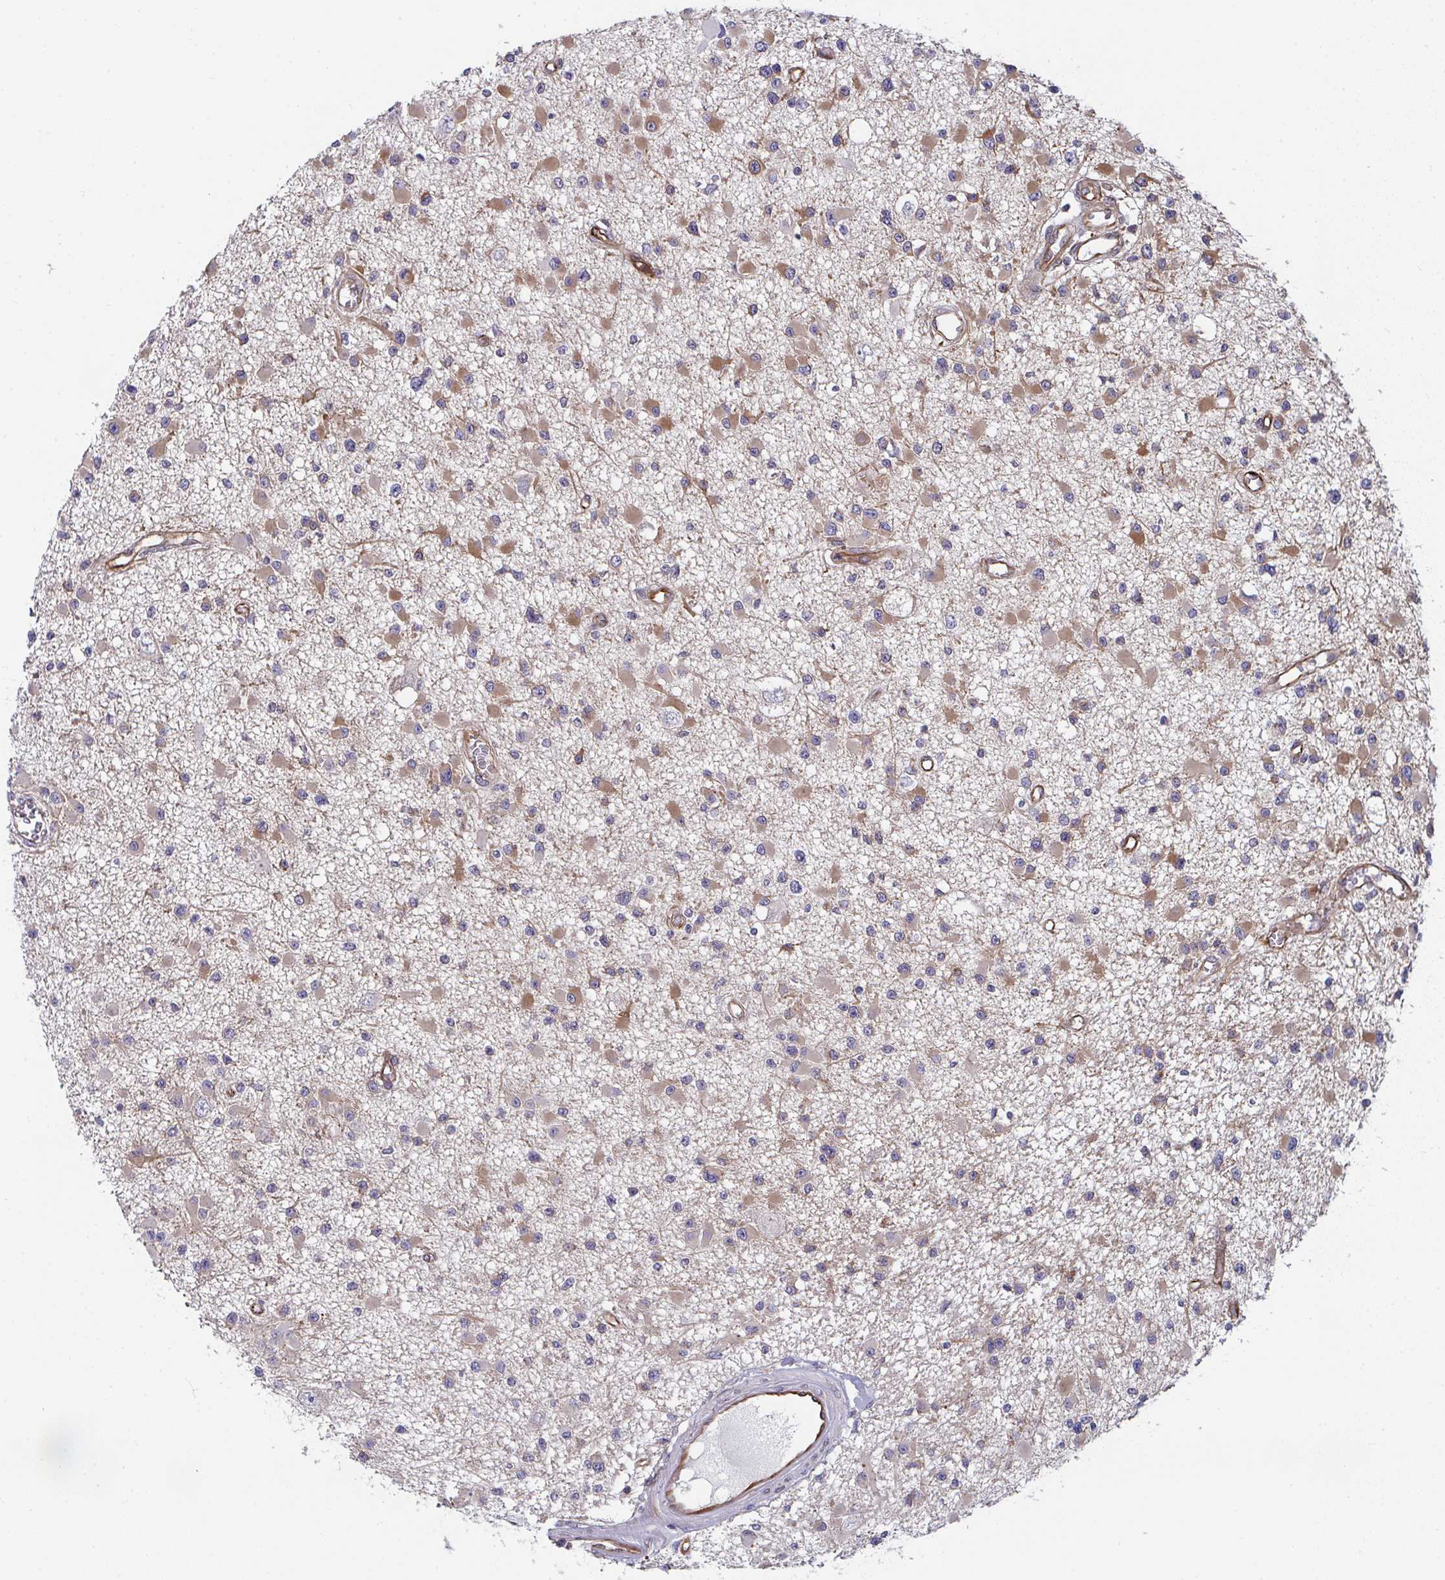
{"staining": {"intensity": "moderate", "quantity": "25%-75%", "location": "cytoplasmic/membranous"}, "tissue": "glioma", "cell_type": "Tumor cells", "image_type": "cancer", "snomed": [{"axis": "morphology", "description": "Glioma, malignant, High grade"}, {"axis": "topography", "description": "Brain"}], "caption": "This is a micrograph of IHC staining of malignant high-grade glioma, which shows moderate staining in the cytoplasmic/membranous of tumor cells.", "gene": "EIF1AD", "patient": {"sex": "male", "age": 54}}